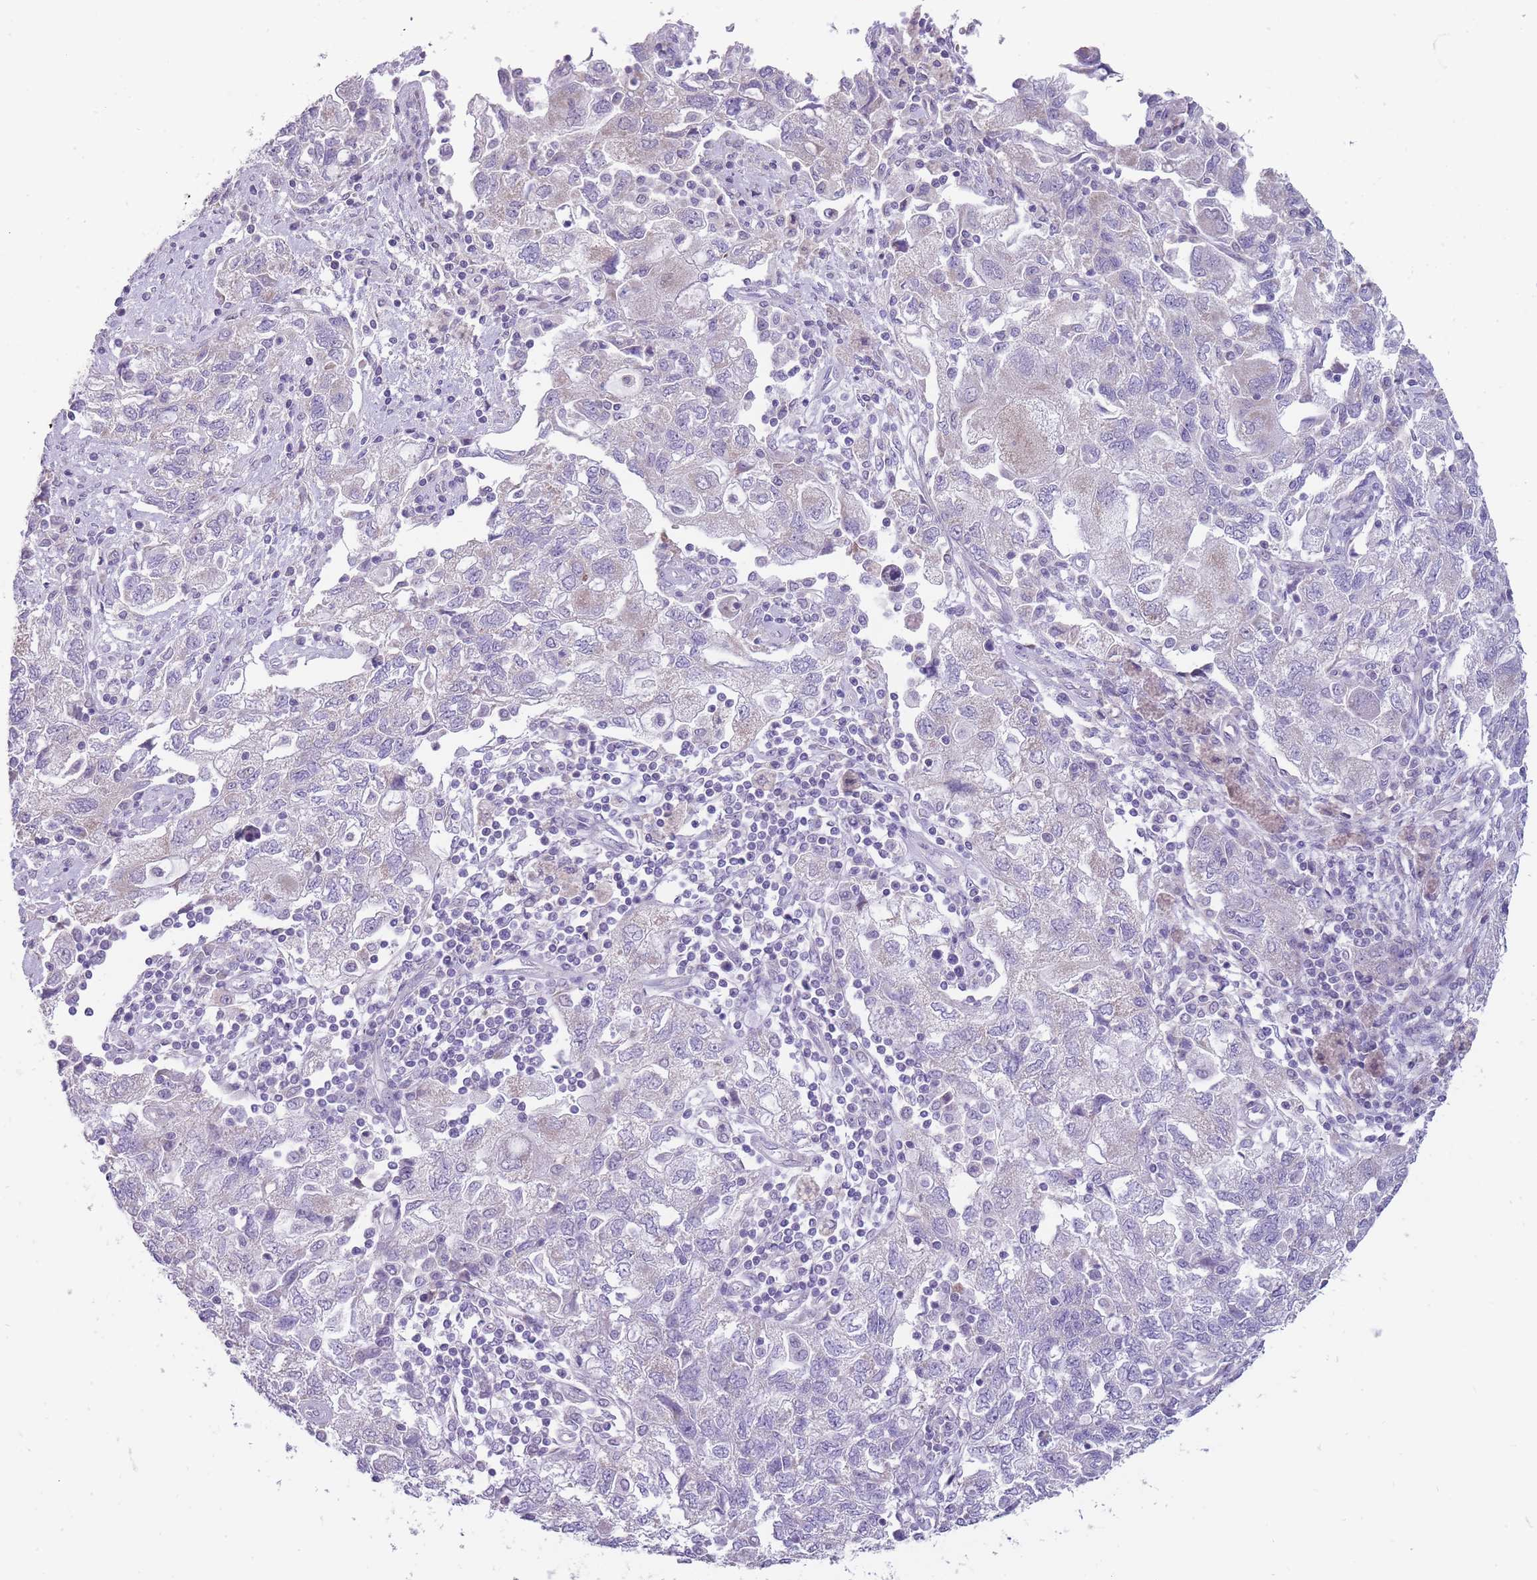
{"staining": {"intensity": "negative", "quantity": "none", "location": "none"}, "tissue": "ovarian cancer", "cell_type": "Tumor cells", "image_type": "cancer", "snomed": [{"axis": "morphology", "description": "Carcinoma, NOS"}, {"axis": "morphology", "description": "Cystadenocarcinoma, serous, NOS"}, {"axis": "topography", "description": "Ovary"}], "caption": "Photomicrograph shows no significant protein expression in tumor cells of carcinoma (ovarian).", "gene": "ERICH4", "patient": {"sex": "female", "age": 69}}